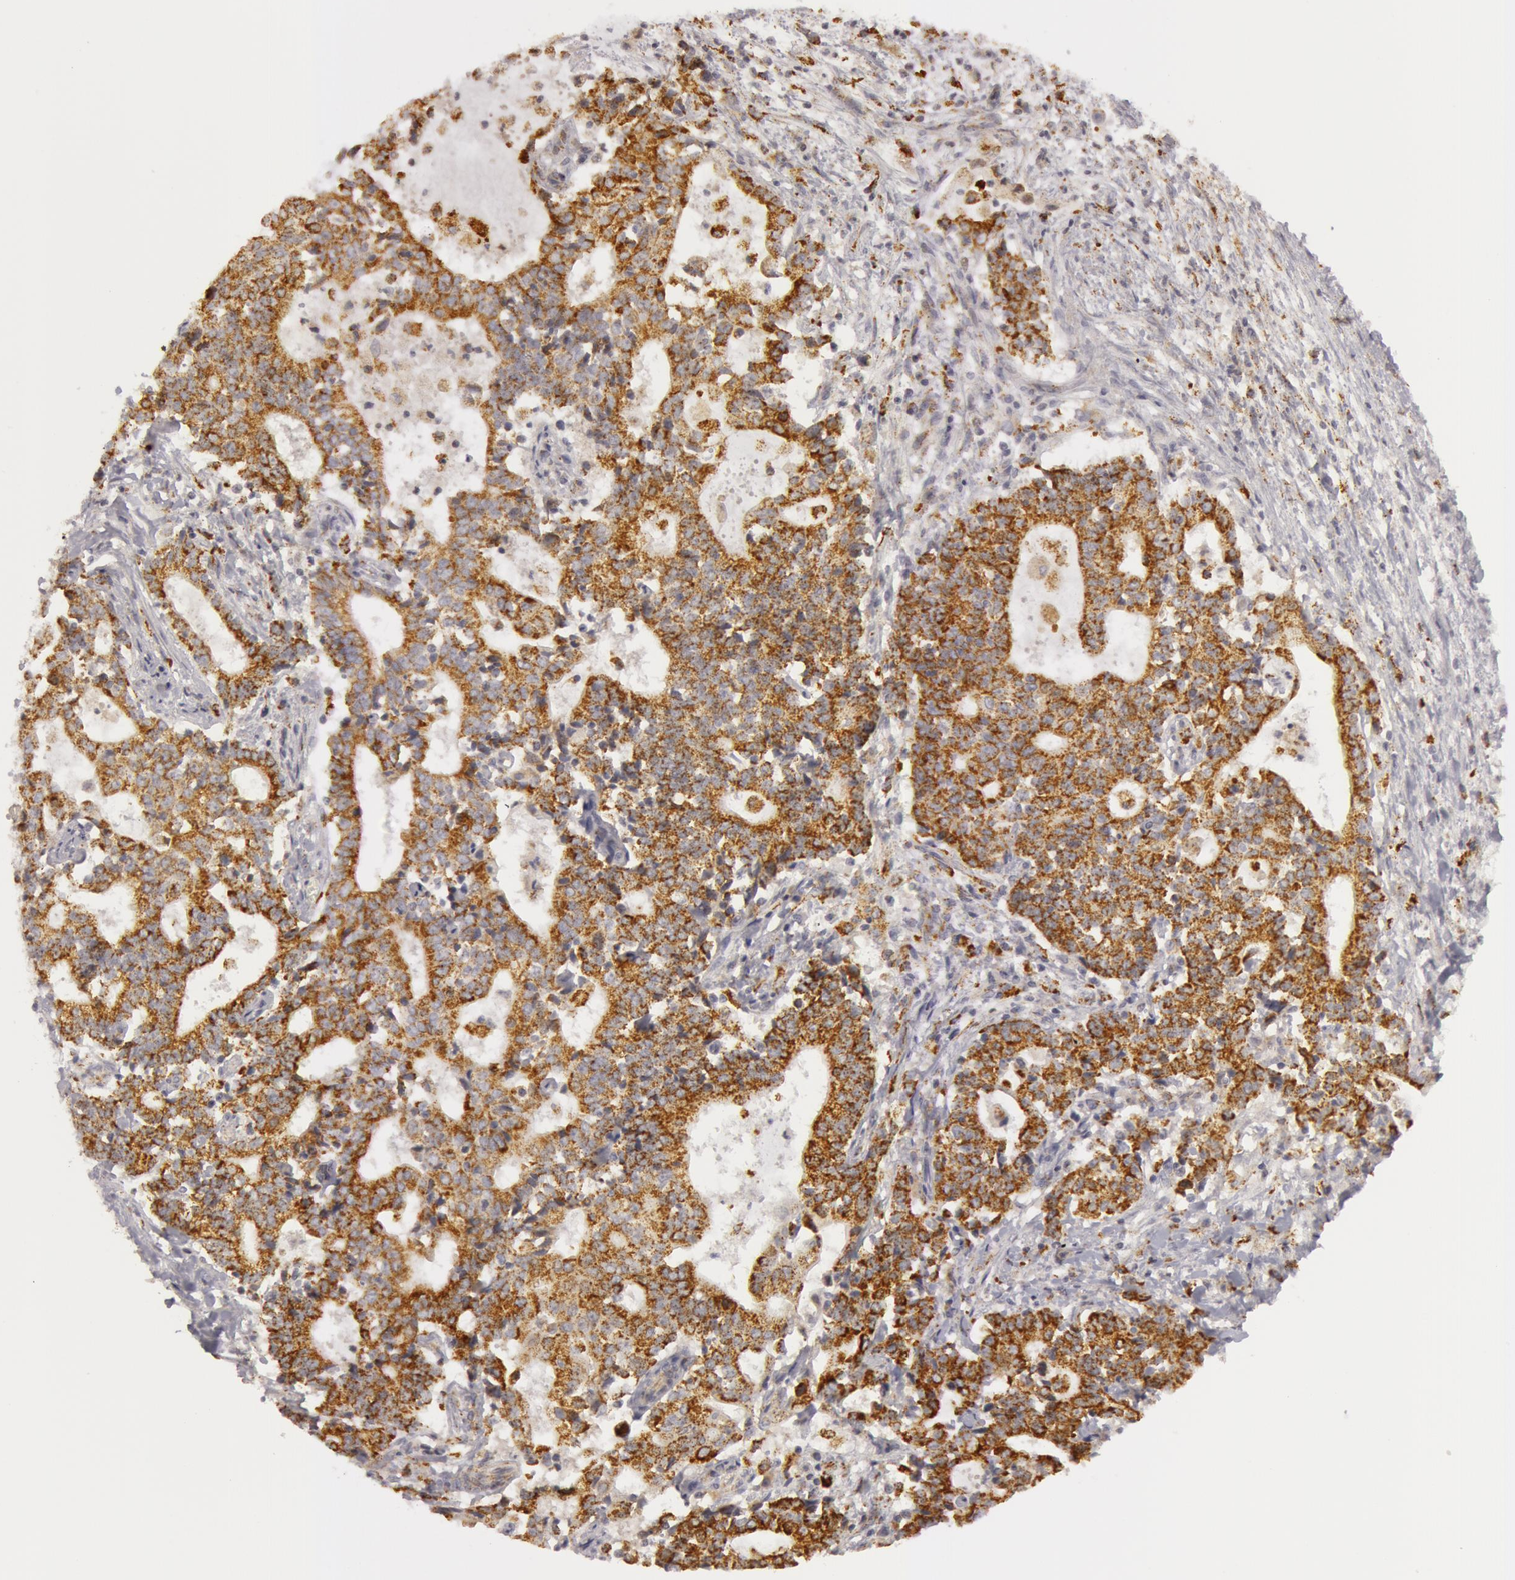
{"staining": {"intensity": "moderate", "quantity": ">75%", "location": "cytoplasmic/membranous"}, "tissue": "liver cancer", "cell_type": "Tumor cells", "image_type": "cancer", "snomed": [{"axis": "morphology", "description": "Cholangiocarcinoma"}, {"axis": "topography", "description": "Liver"}], "caption": "Brown immunohistochemical staining in human cholangiocarcinoma (liver) reveals moderate cytoplasmic/membranous expression in about >75% of tumor cells. (DAB = brown stain, brightfield microscopy at high magnification).", "gene": "C7", "patient": {"sex": "male", "age": 57}}